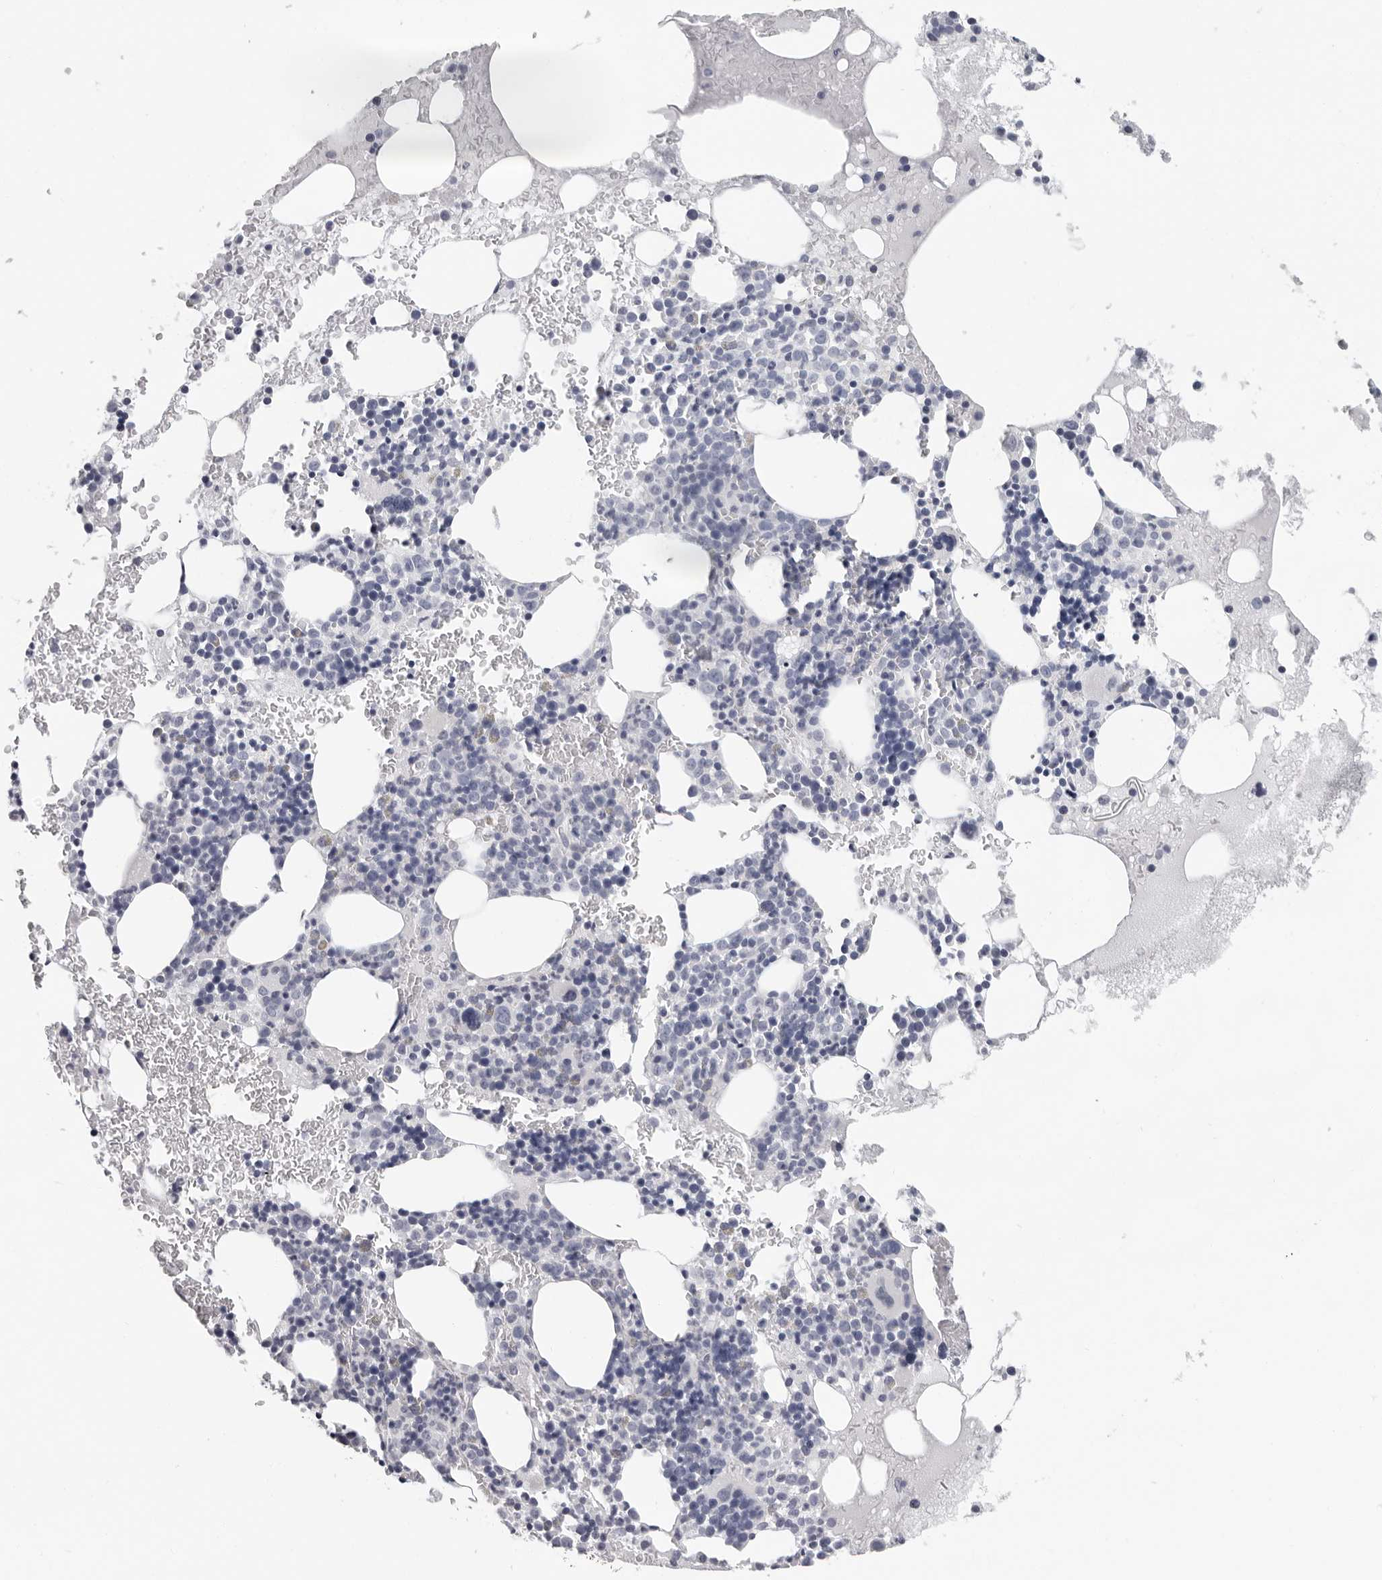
{"staining": {"intensity": "negative", "quantity": "none", "location": "none"}, "tissue": "bone marrow", "cell_type": "Hematopoietic cells", "image_type": "normal", "snomed": [{"axis": "morphology", "description": "Normal tissue, NOS"}, {"axis": "topography", "description": "Bone marrow"}], "caption": "High magnification brightfield microscopy of normal bone marrow stained with DAB (3,3'-diaminobenzidine) (brown) and counterstained with hematoxylin (blue): hematopoietic cells show no significant staining. The staining is performed using DAB (3,3'-diaminobenzidine) brown chromogen with nuclei counter-stained in using hematoxylin.", "gene": "CCDC28B", "patient": {"sex": "male", "age": 73}}